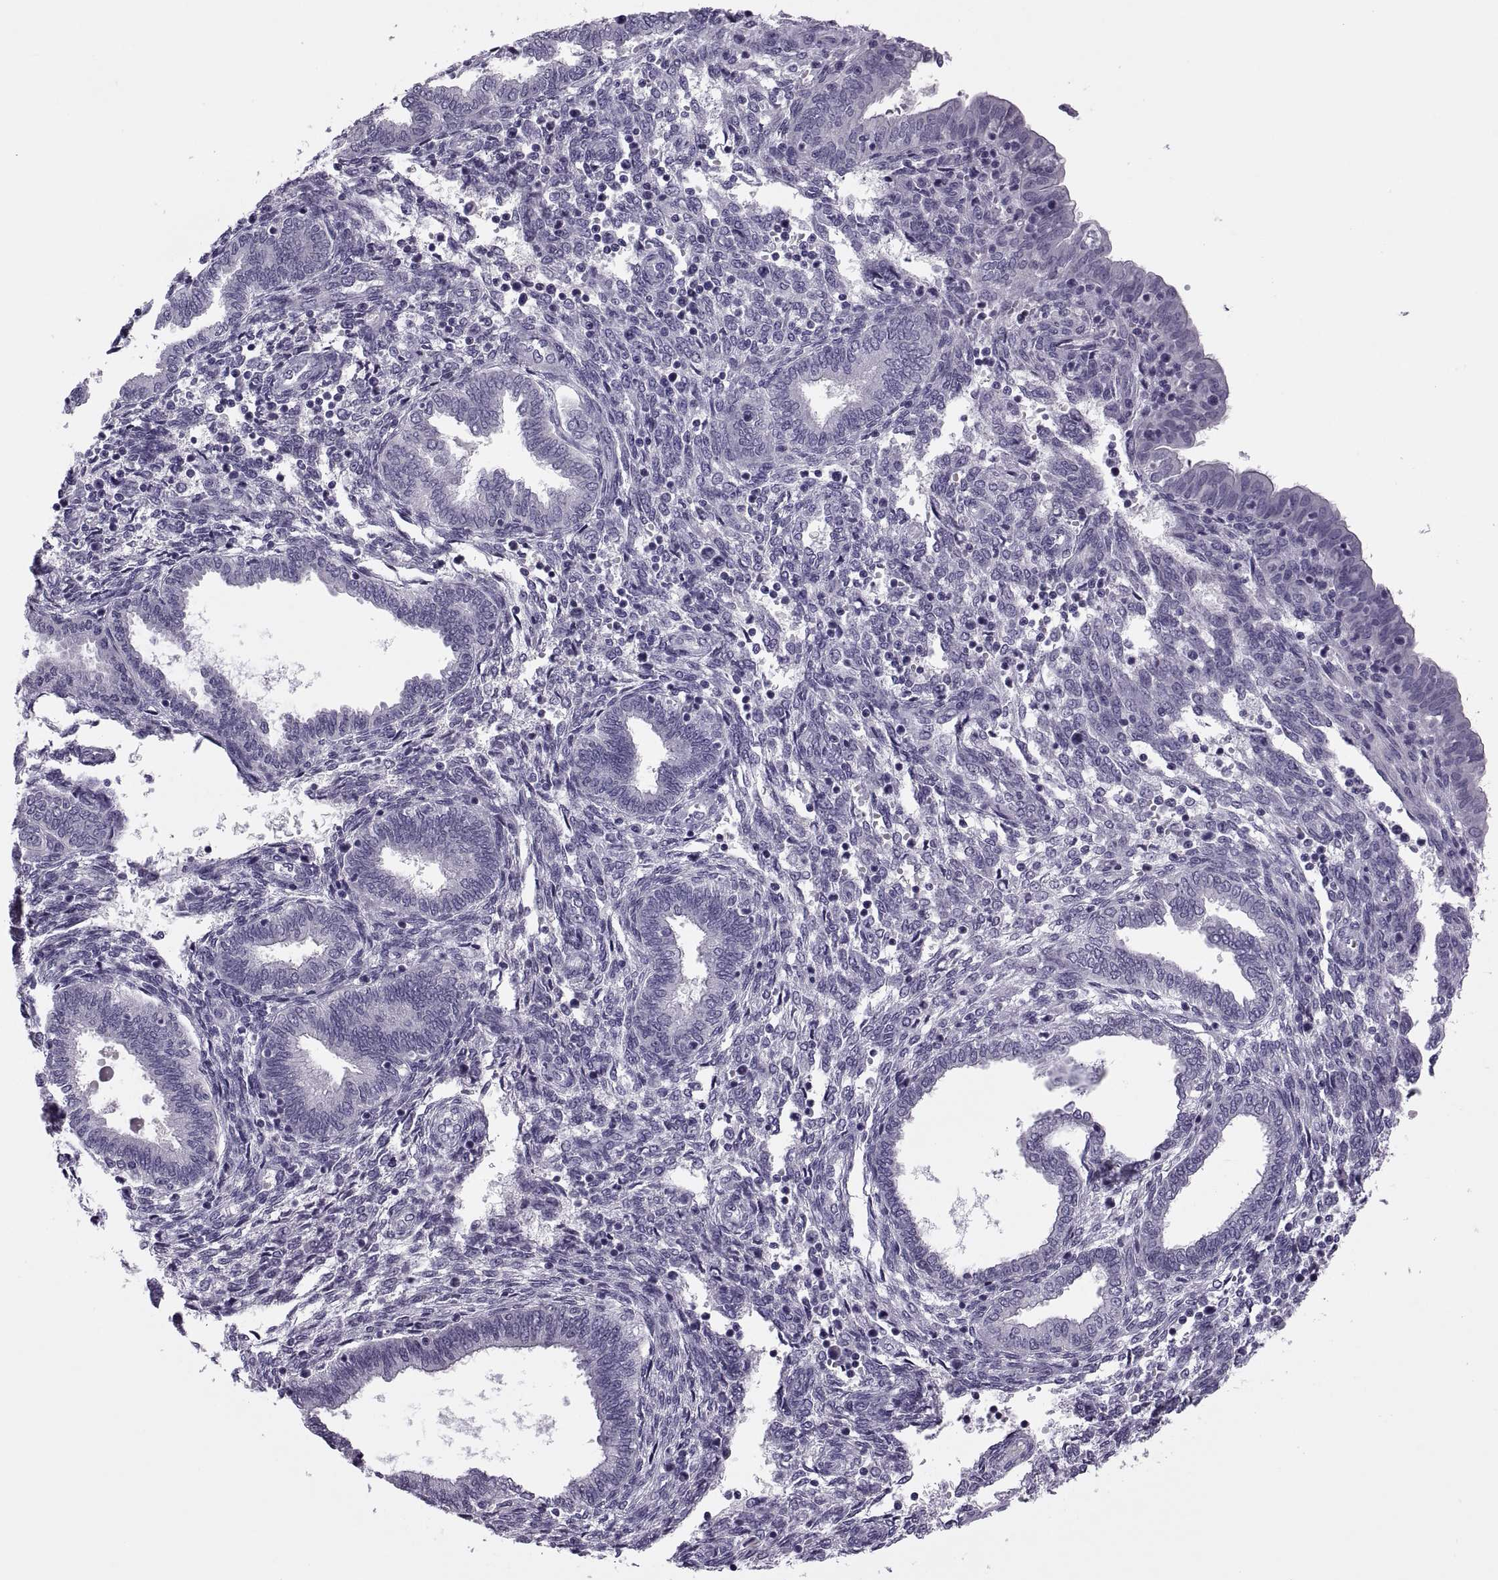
{"staining": {"intensity": "negative", "quantity": "none", "location": "none"}, "tissue": "endometrium", "cell_type": "Cells in endometrial stroma", "image_type": "normal", "snomed": [{"axis": "morphology", "description": "Normal tissue, NOS"}, {"axis": "topography", "description": "Endometrium"}], "caption": "The image shows no significant positivity in cells in endometrial stroma of endometrium.", "gene": "SYNGR4", "patient": {"sex": "female", "age": 42}}